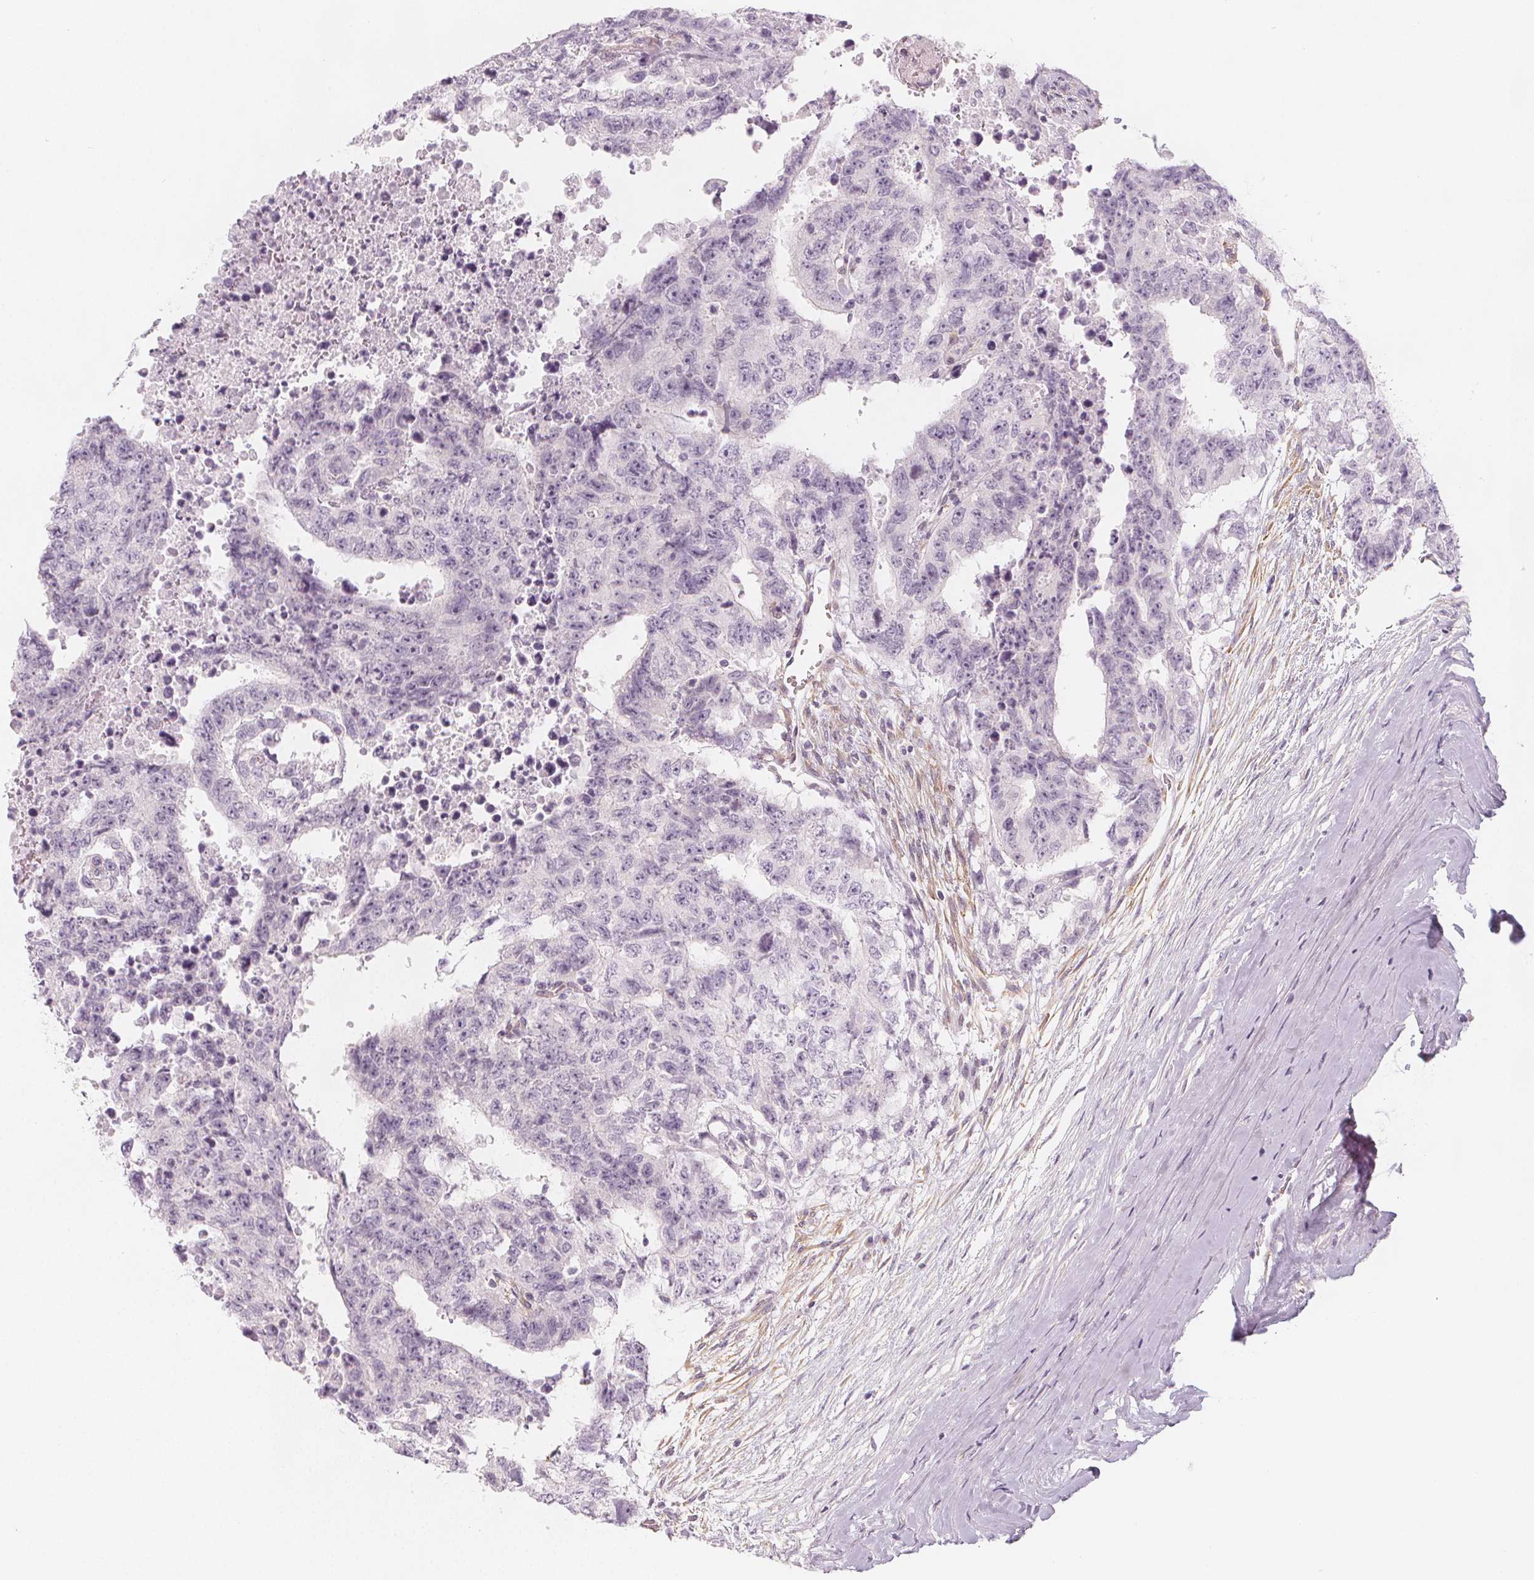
{"staining": {"intensity": "negative", "quantity": "none", "location": "none"}, "tissue": "testis cancer", "cell_type": "Tumor cells", "image_type": "cancer", "snomed": [{"axis": "morphology", "description": "Carcinoma, Embryonal, NOS"}, {"axis": "topography", "description": "Testis"}], "caption": "Protein analysis of testis cancer exhibits no significant positivity in tumor cells.", "gene": "MAP1A", "patient": {"sex": "male", "age": 24}}